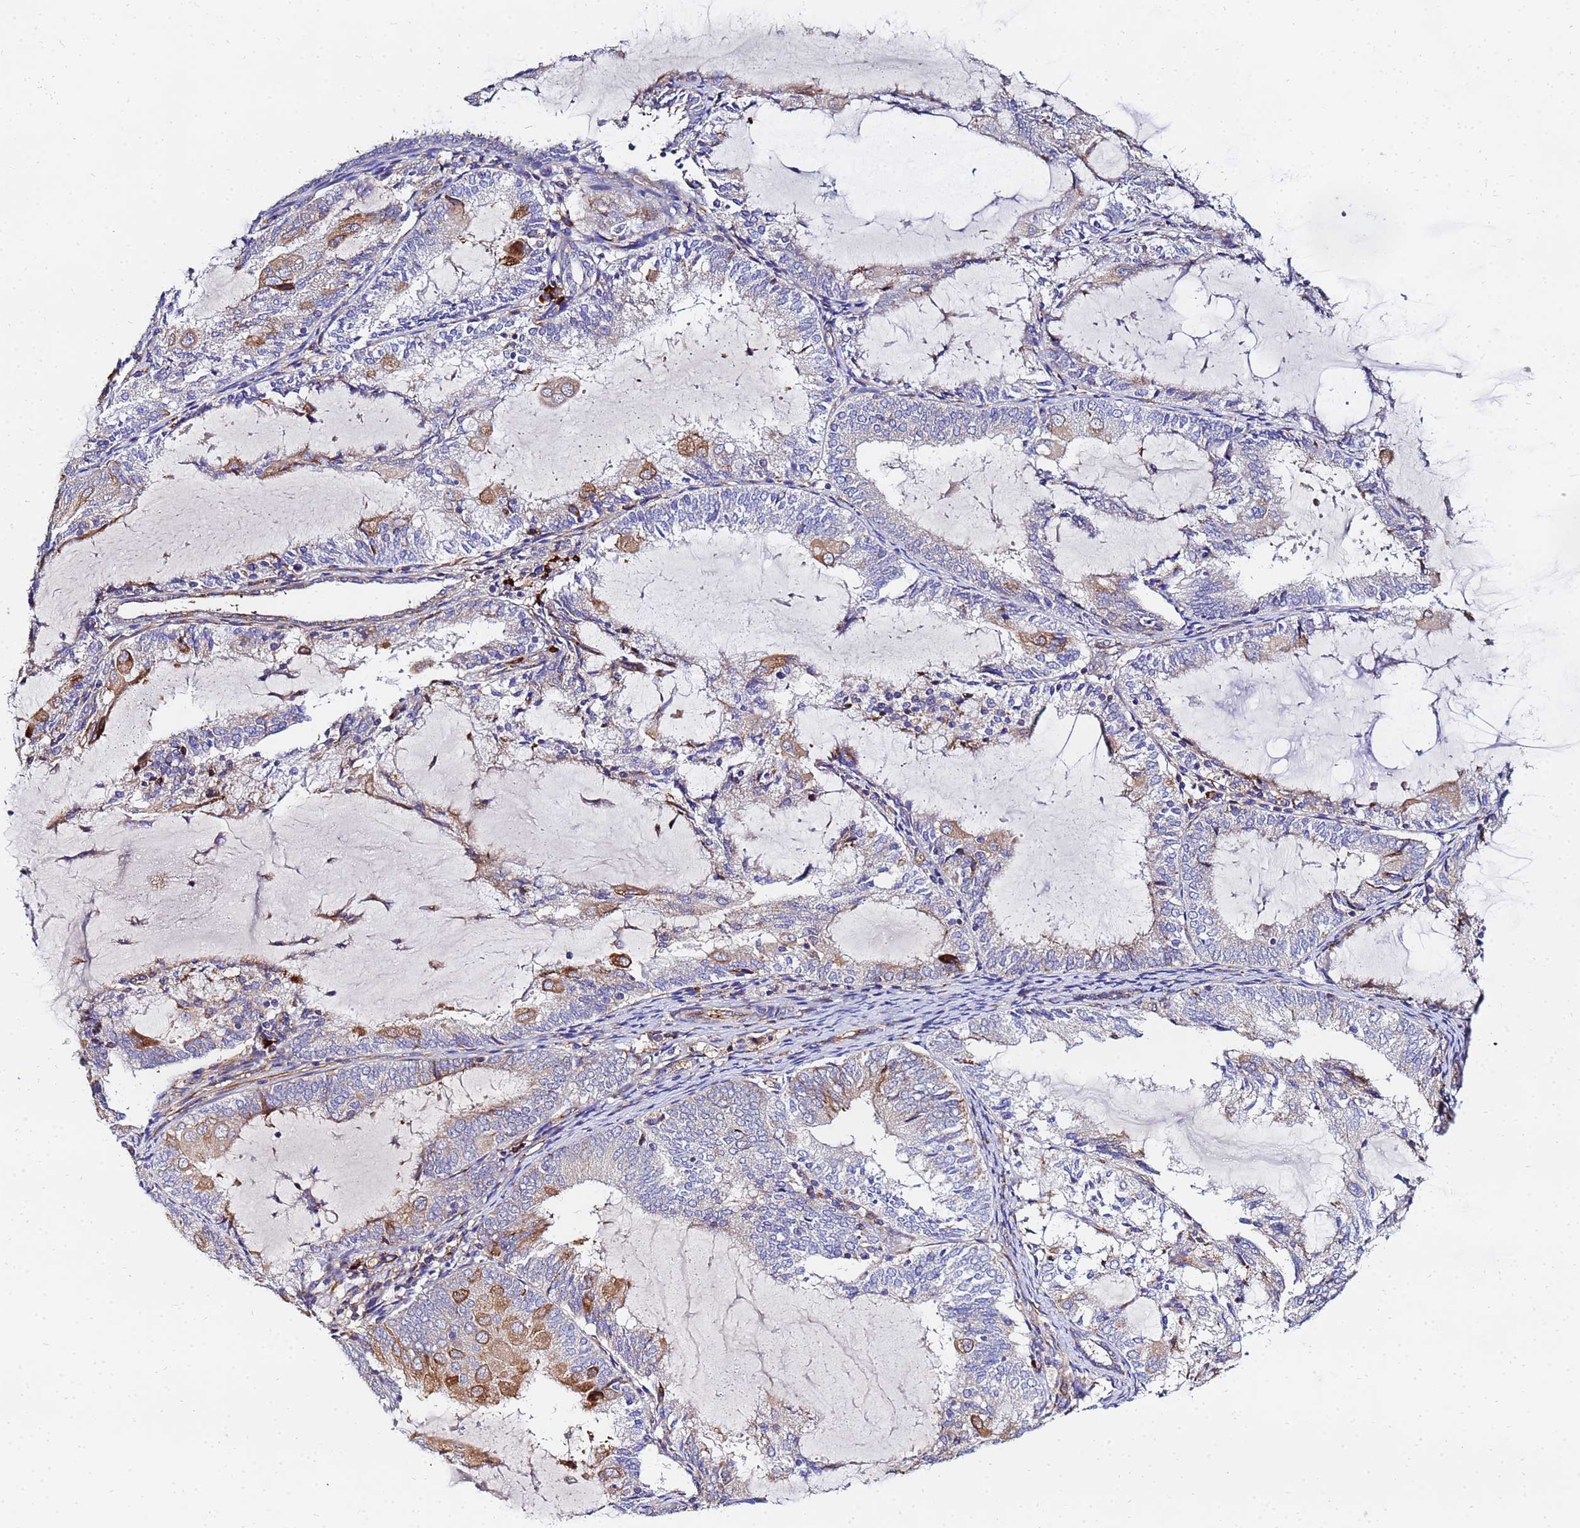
{"staining": {"intensity": "moderate", "quantity": "<25%", "location": "cytoplasmic/membranous"}, "tissue": "endometrial cancer", "cell_type": "Tumor cells", "image_type": "cancer", "snomed": [{"axis": "morphology", "description": "Adenocarcinoma, NOS"}, {"axis": "topography", "description": "Endometrium"}], "caption": "Protein expression analysis of human adenocarcinoma (endometrial) reveals moderate cytoplasmic/membranous positivity in about <25% of tumor cells. (DAB (3,3'-diaminobenzidine) = brown stain, brightfield microscopy at high magnification).", "gene": "POM121", "patient": {"sex": "female", "age": 81}}